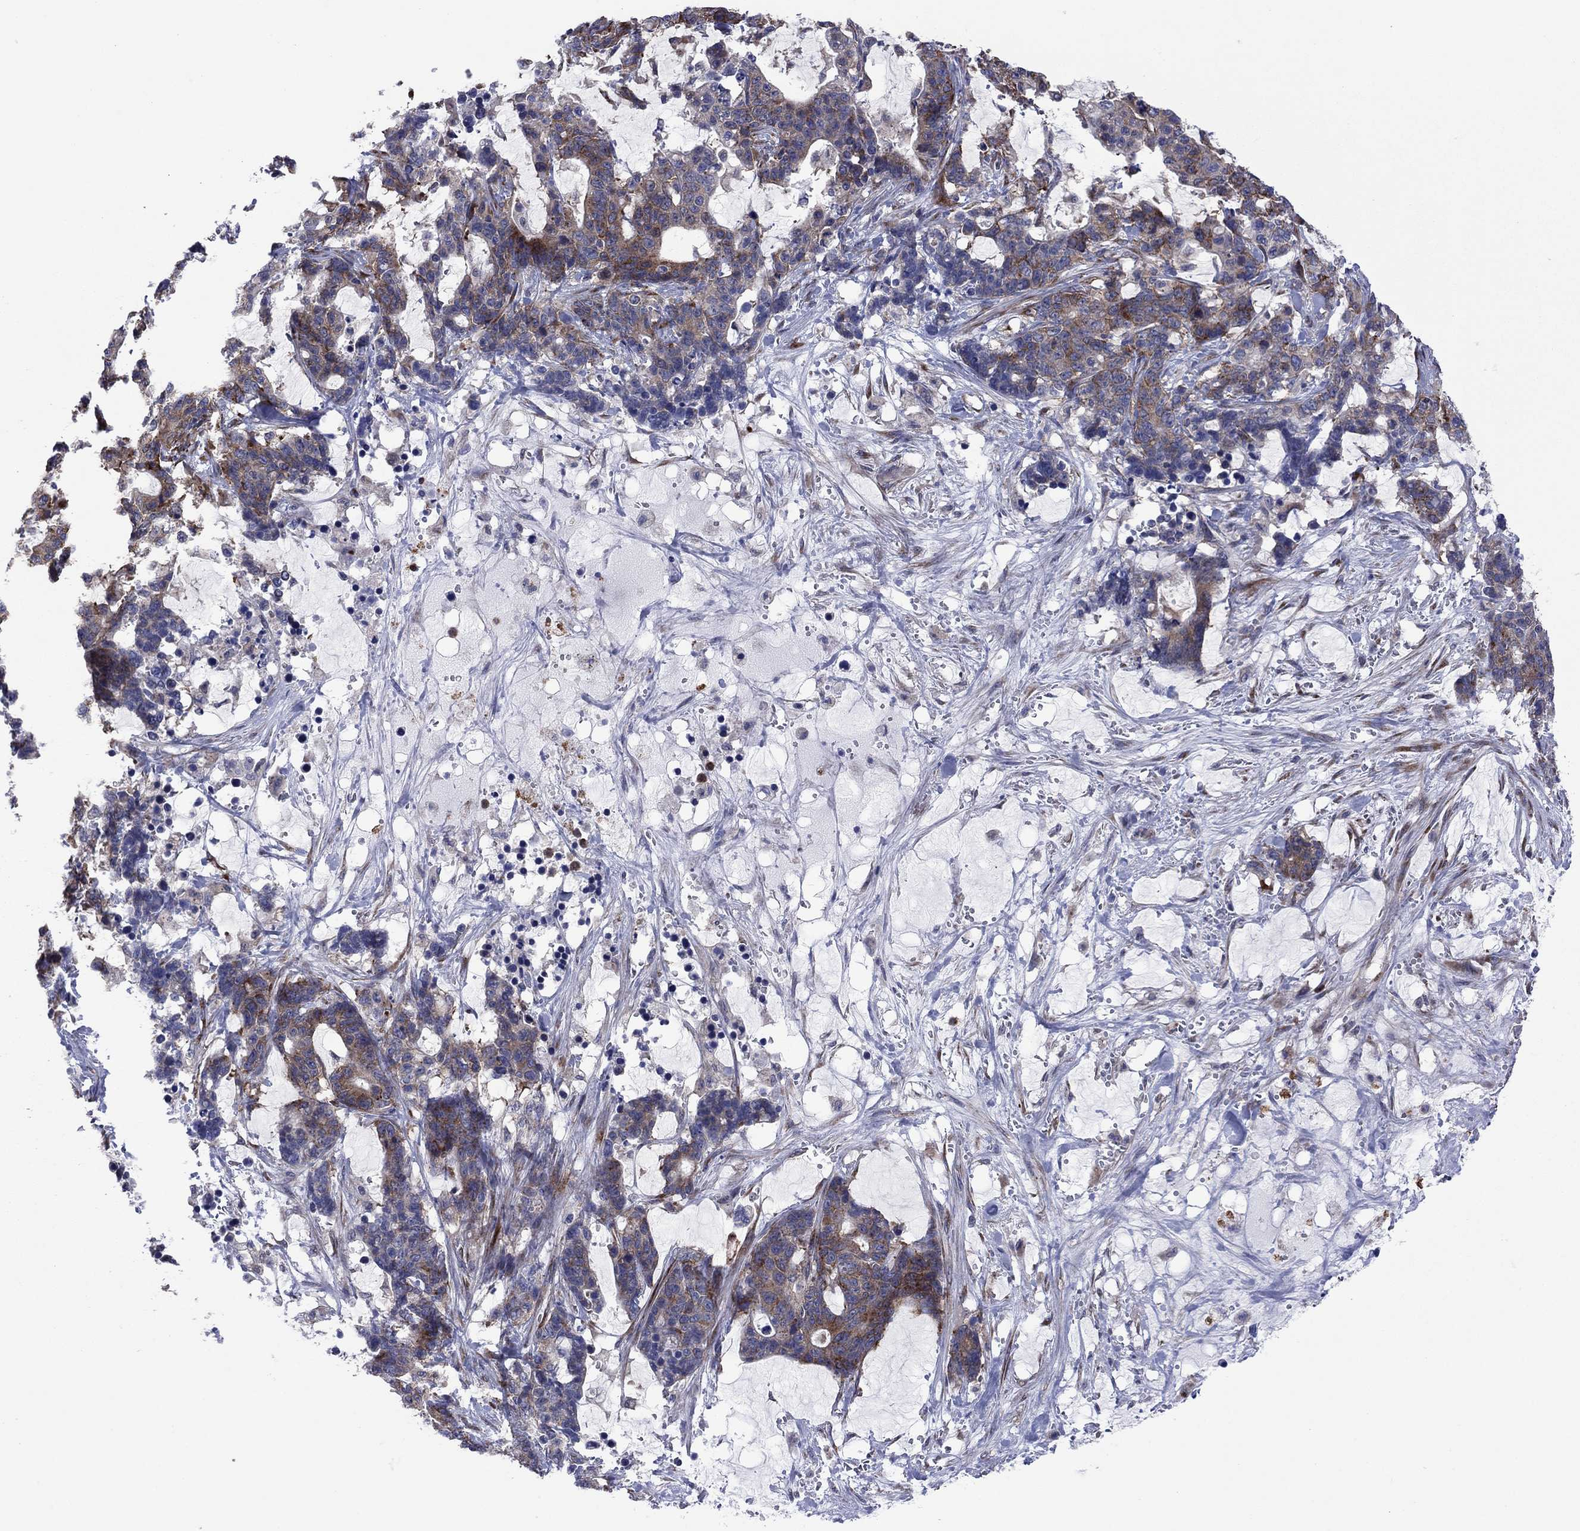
{"staining": {"intensity": "strong", "quantity": "25%-75%", "location": "cytoplasmic/membranous"}, "tissue": "stomach cancer", "cell_type": "Tumor cells", "image_type": "cancer", "snomed": [{"axis": "morphology", "description": "Normal tissue, NOS"}, {"axis": "morphology", "description": "Adenocarcinoma, NOS"}, {"axis": "topography", "description": "Stomach"}], "caption": "Protein analysis of stomach adenocarcinoma tissue displays strong cytoplasmic/membranous staining in approximately 25%-75% of tumor cells.", "gene": "GPR155", "patient": {"sex": "female", "age": 64}}